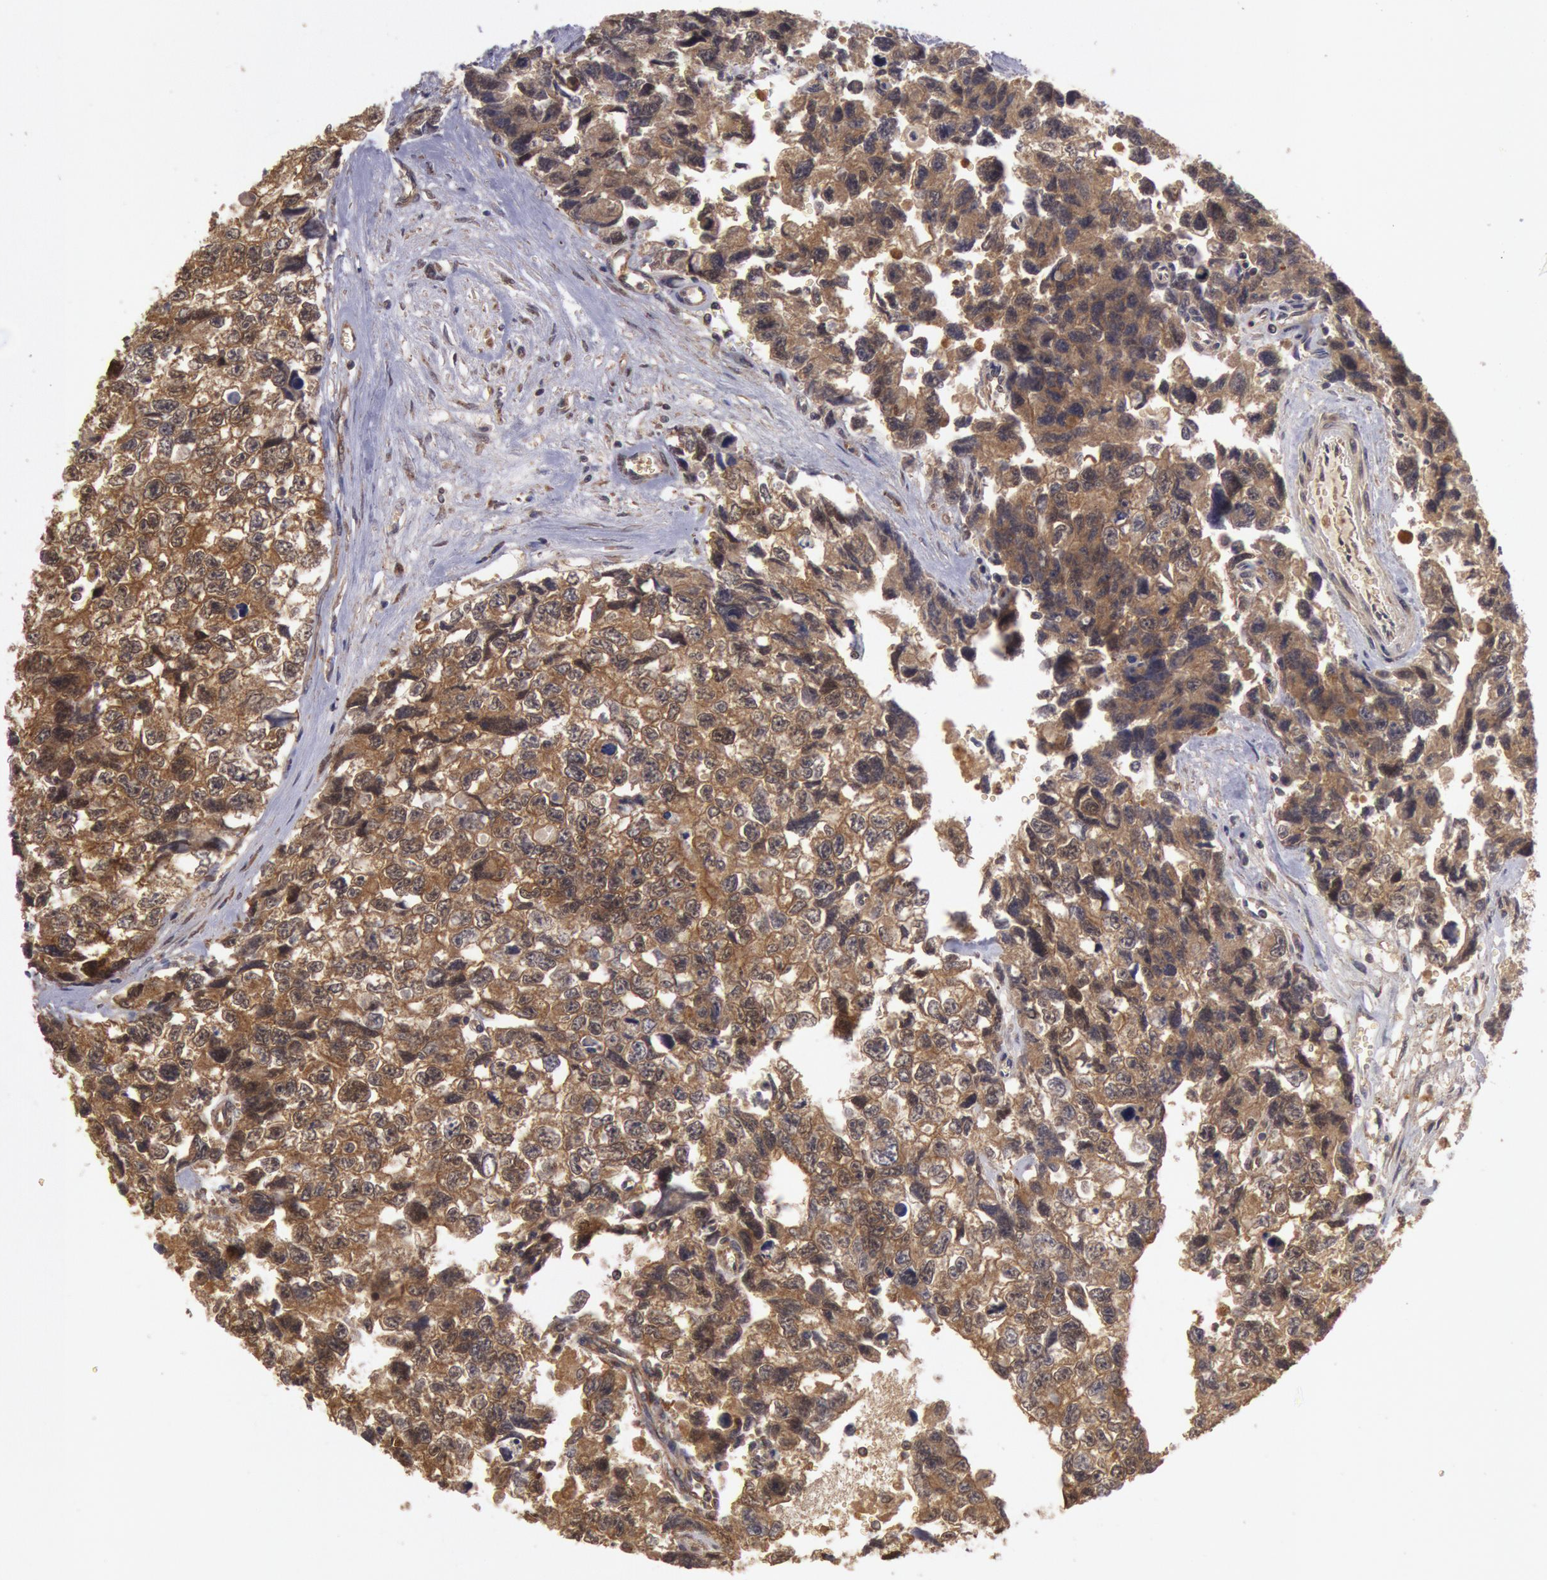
{"staining": {"intensity": "moderate", "quantity": ">75%", "location": "cytoplasmic/membranous"}, "tissue": "testis cancer", "cell_type": "Tumor cells", "image_type": "cancer", "snomed": [{"axis": "morphology", "description": "Carcinoma, Embryonal, NOS"}, {"axis": "topography", "description": "Testis"}], "caption": "Approximately >75% of tumor cells in human embryonal carcinoma (testis) demonstrate moderate cytoplasmic/membranous protein expression as visualized by brown immunohistochemical staining.", "gene": "USP14", "patient": {"sex": "male", "age": 31}}